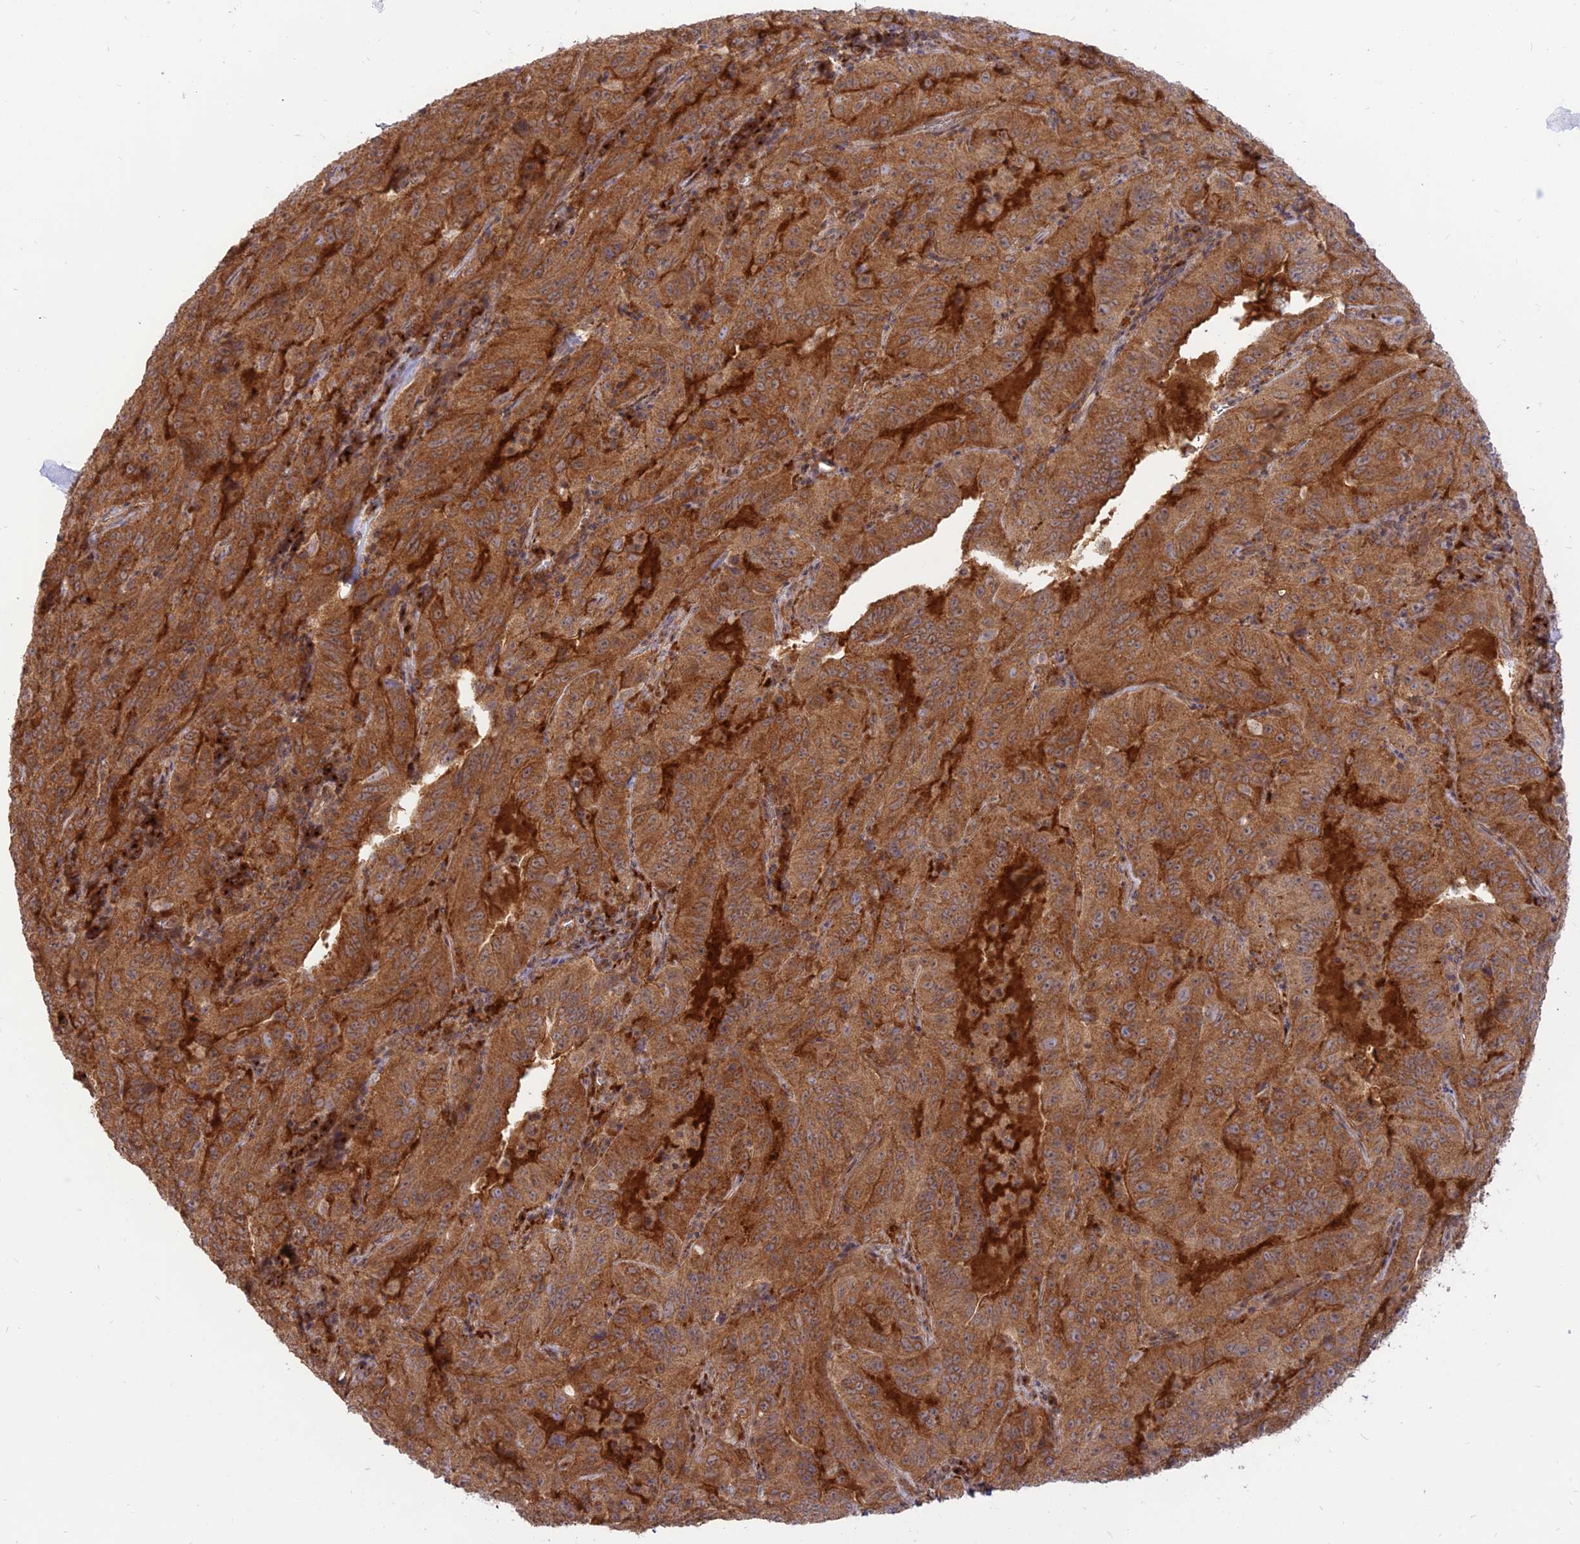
{"staining": {"intensity": "moderate", "quantity": ">75%", "location": "cytoplasmic/membranous"}, "tissue": "pancreatic cancer", "cell_type": "Tumor cells", "image_type": "cancer", "snomed": [{"axis": "morphology", "description": "Adenocarcinoma, NOS"}, {"axis": "topography", "description": "Pancreas"}], "caption": "Protein expression analysis of pancreatic cancer demonstrates moderate cytoplasmic/membranous positivity in about >75% of tumor cells.", "gene": "GOLGA3", "patient": {"sex": "male", "age": 63}}